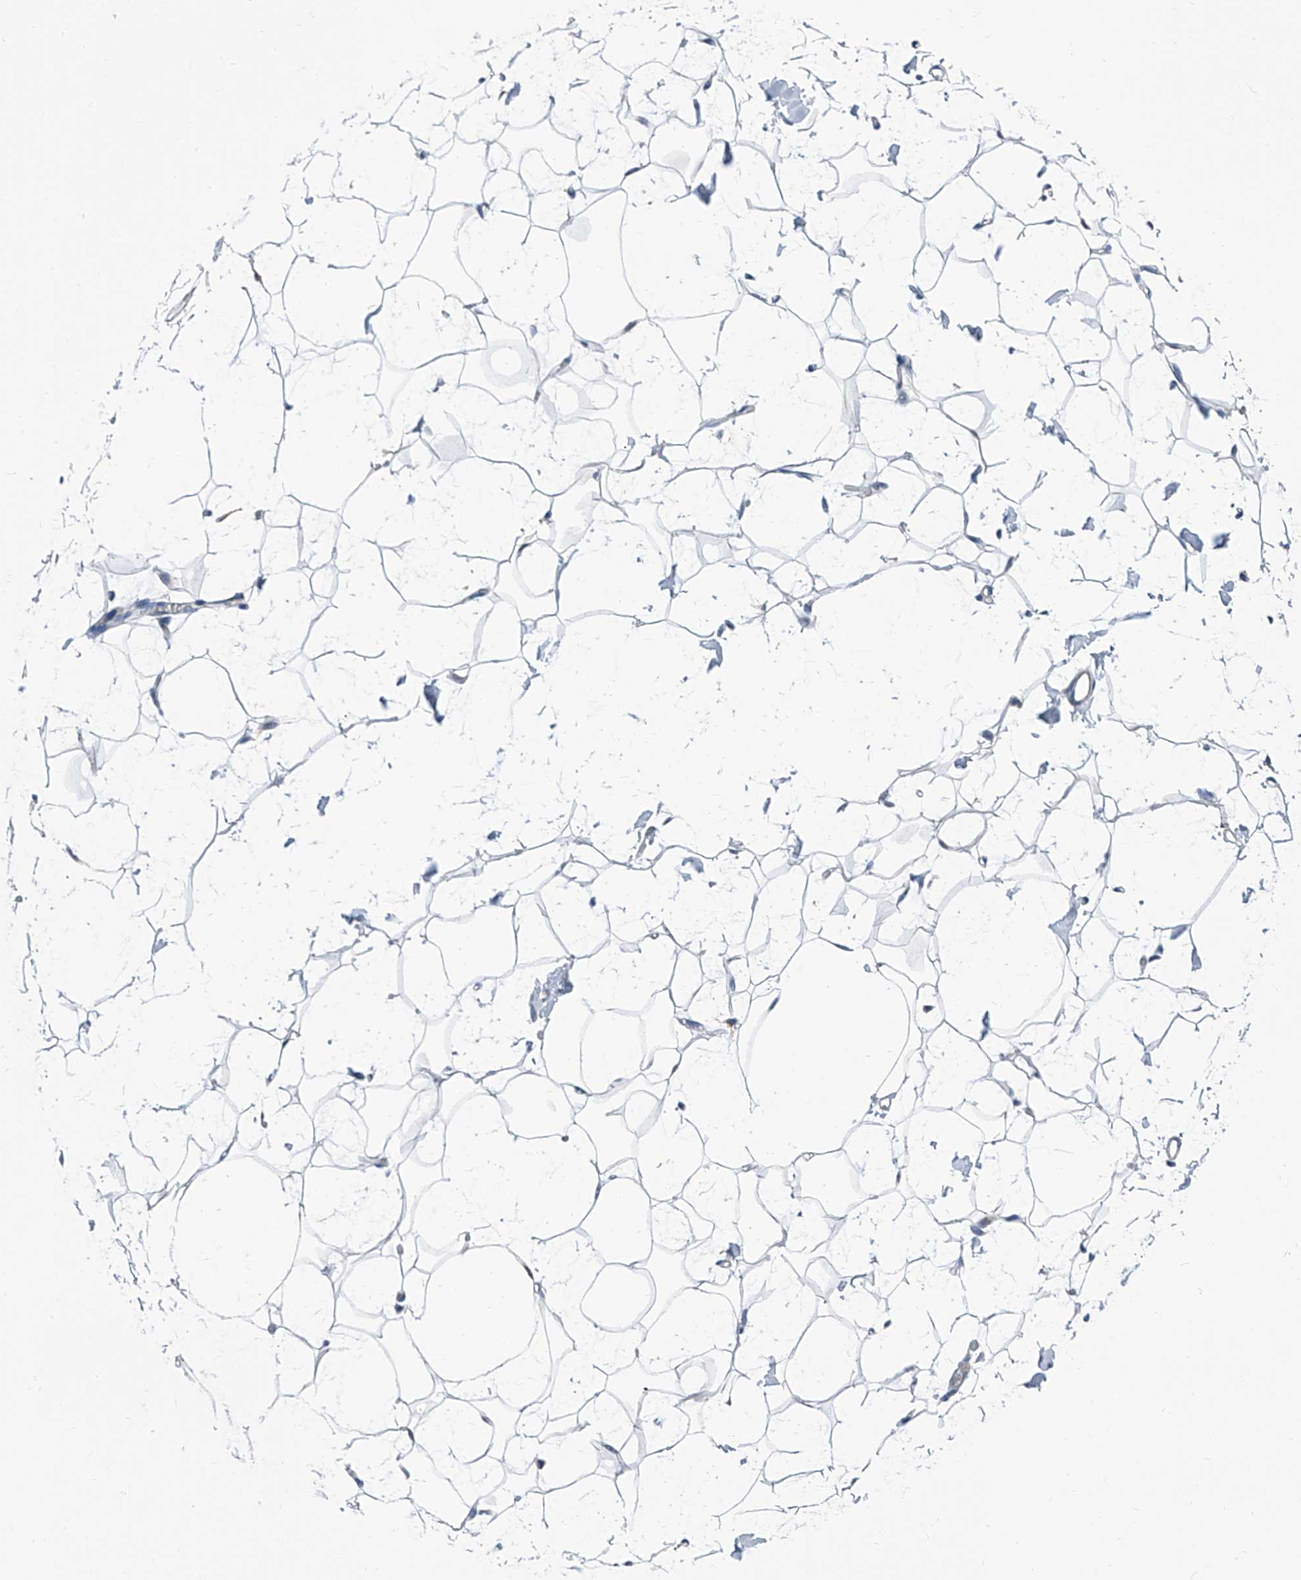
{"staining": {"intensity": "negative", "quantity": "none", "location": "none"}, "tissue": "adipose tissue", "cell_type": "Adipocytes", "image_type": "normal", "snomed": [{"axis": "morphology", "description": "Normal tissue, NOS"}, {"axis": "topography", "description": "Breast"}], "caption": "Immunohistochemistry (IHC) image of benign adipose tissue stained for a protein (brown), which shows no expression in adipocytes. The staining is performed using DAB brown chromogen with nuclei counter-stained in using hematoxylin.", "gene": "GPT", "patient": {"sex": "female", "age": 23}}